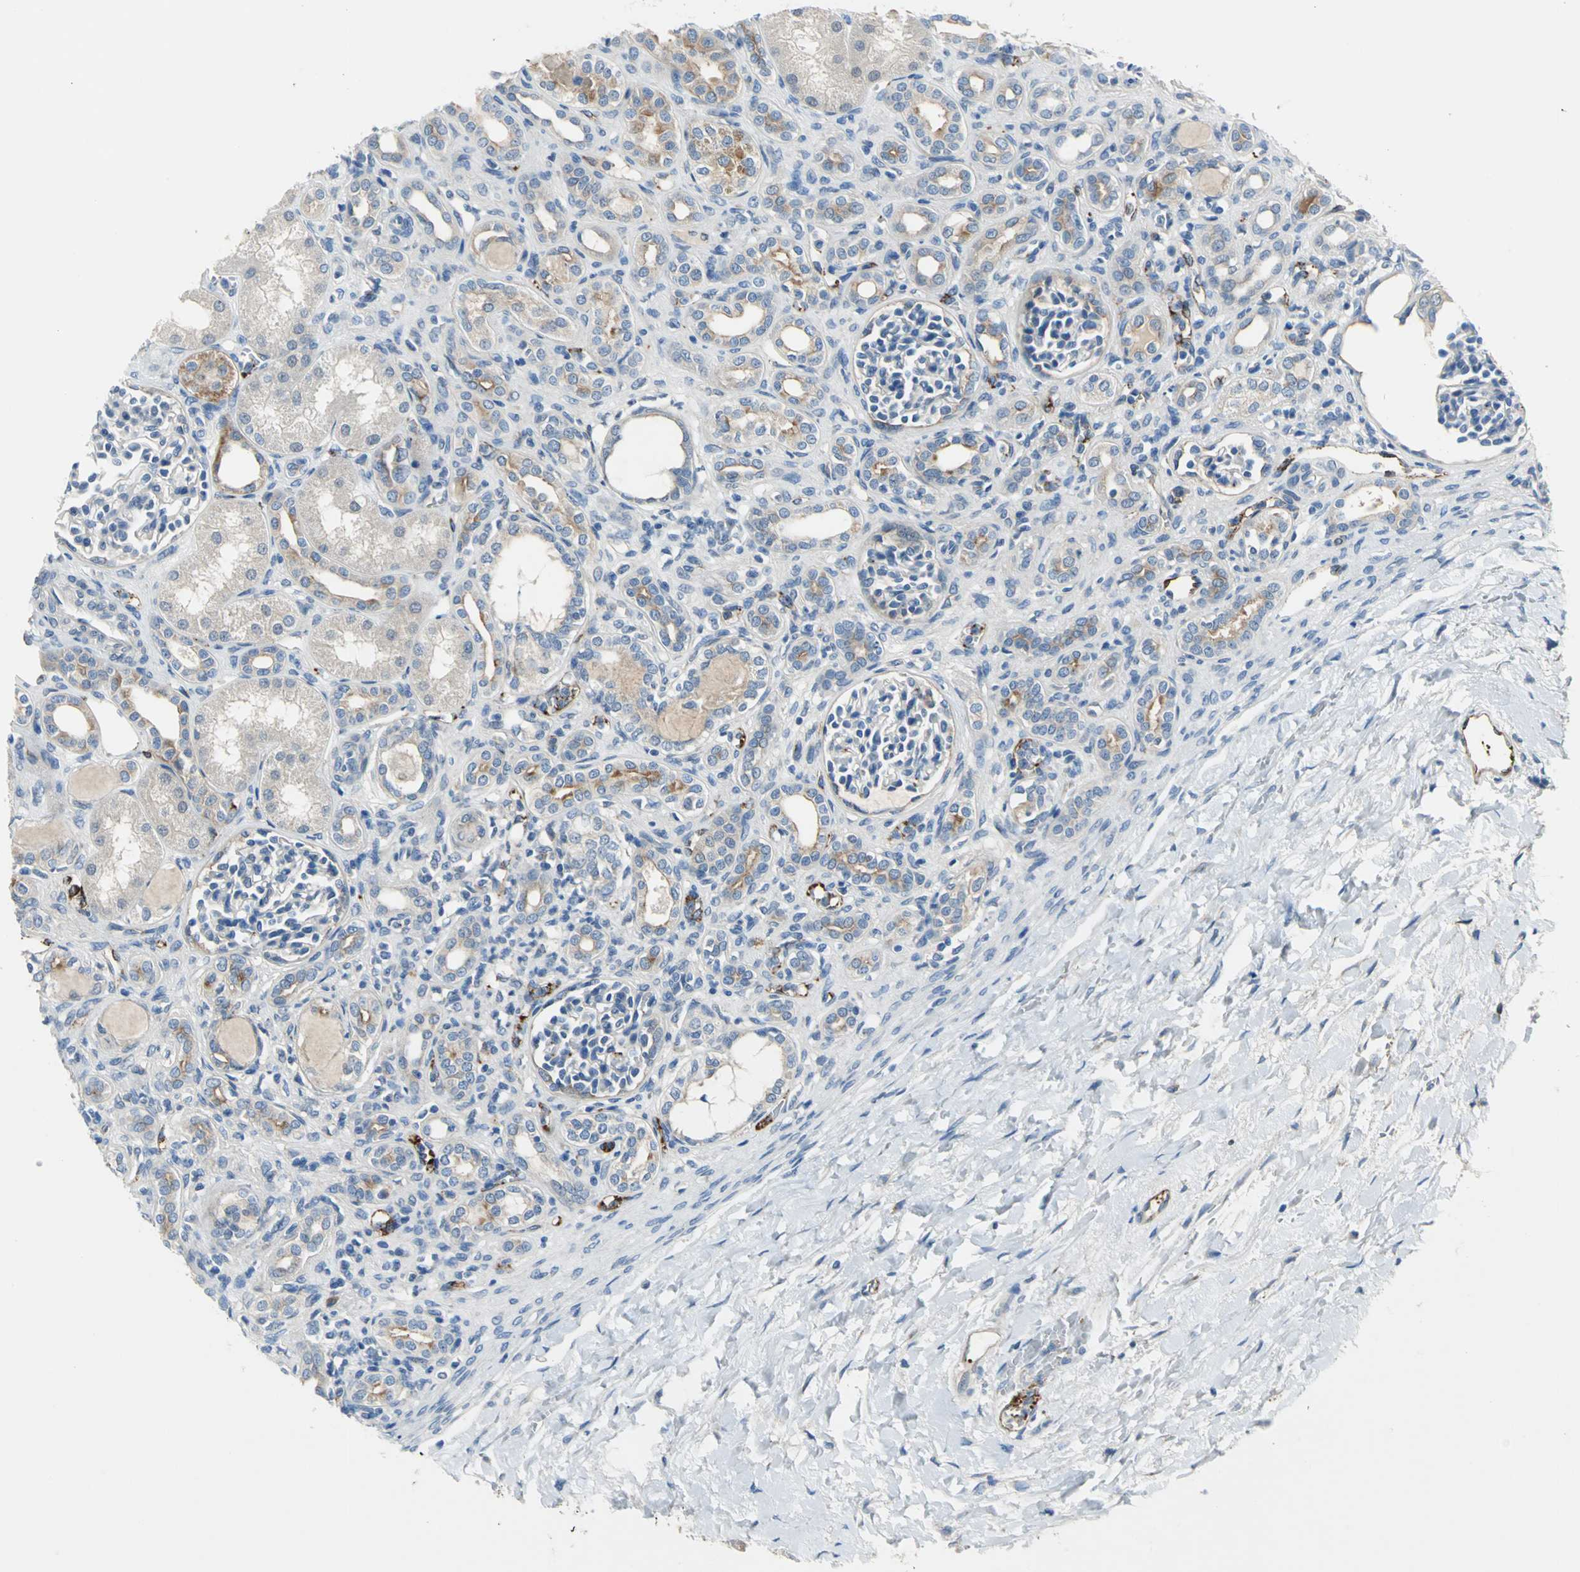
{"staining": {"intensity": "negative", "quantity": "none", "location": "none"}, "tissue": "kidney", "cell_type": "Cells in glomeruli", "image_type": "normal", "snomed": [{"axis": "morphology", "description": "Normal tissue, NOS"}, {"axis": "topography", "description": "Kidney"}], "caption": "The micrograph shows no staining of cells in glomeruli in unremarkable kidney.", "gene": "SELP", "patient": {"sex": "male", "age": 7}}